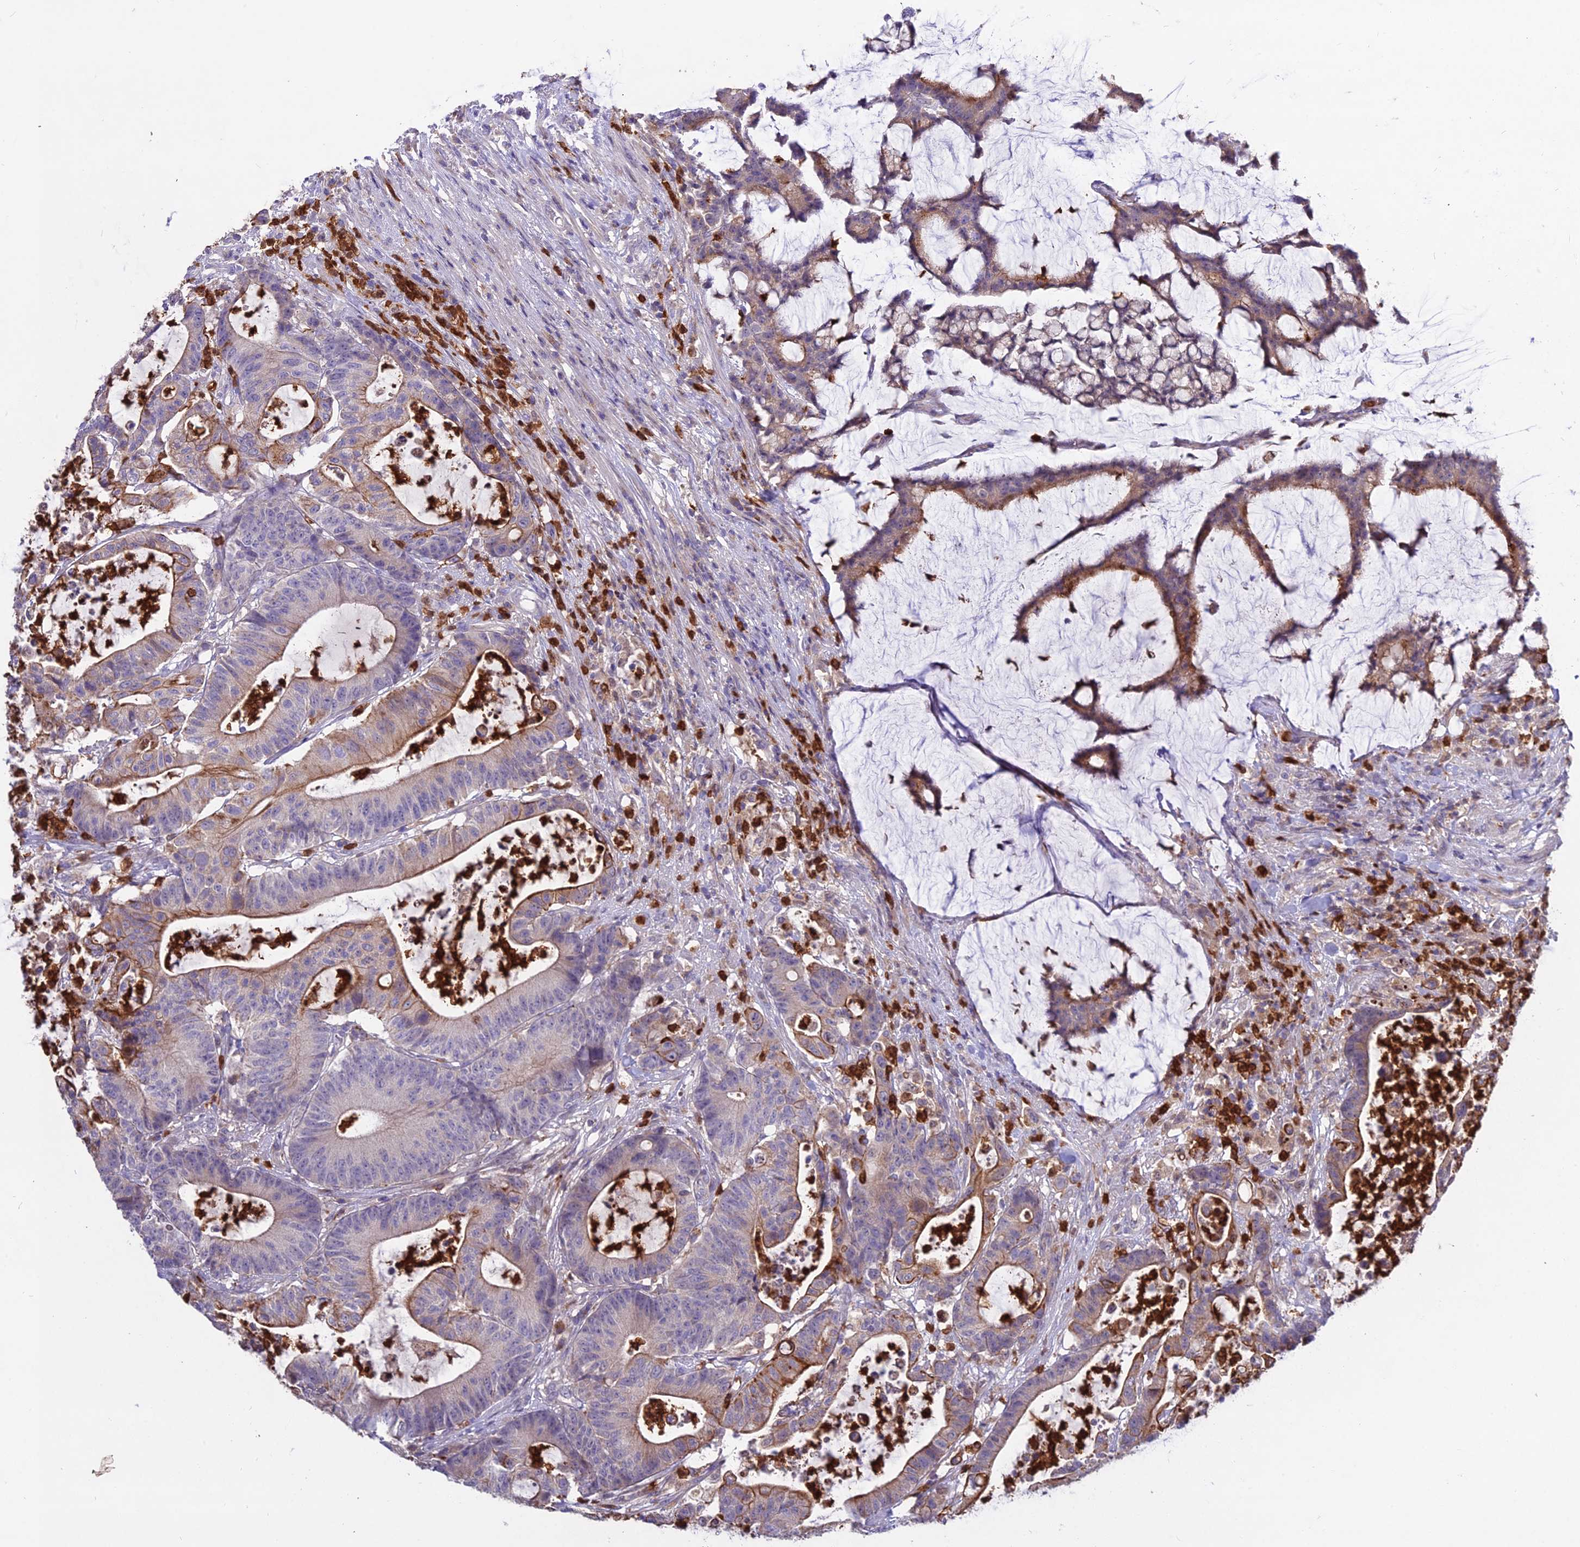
{"staining": {"intensity": "moderate", "quantity": "25%-75%", "location": "cytoplasmic/membranous"}, "tissue": "colorectal cancer", "cell_type": "Tumor cells", "image_type": "cancer", "snomed": [{"axis": "morphology", "description": "Adenocarcinoma, NOS"}, {"axis": "topography", "description": "Colon"}], "caption": "Immunohistochemical staining of human adenocarcinoma (colorectal) exhibits moderate cytoplasmic/membranous protein positivity in about 25%-75% of tumor cells.", "gene": "EID2", "patient": {"sex": "female", "age": 84}}